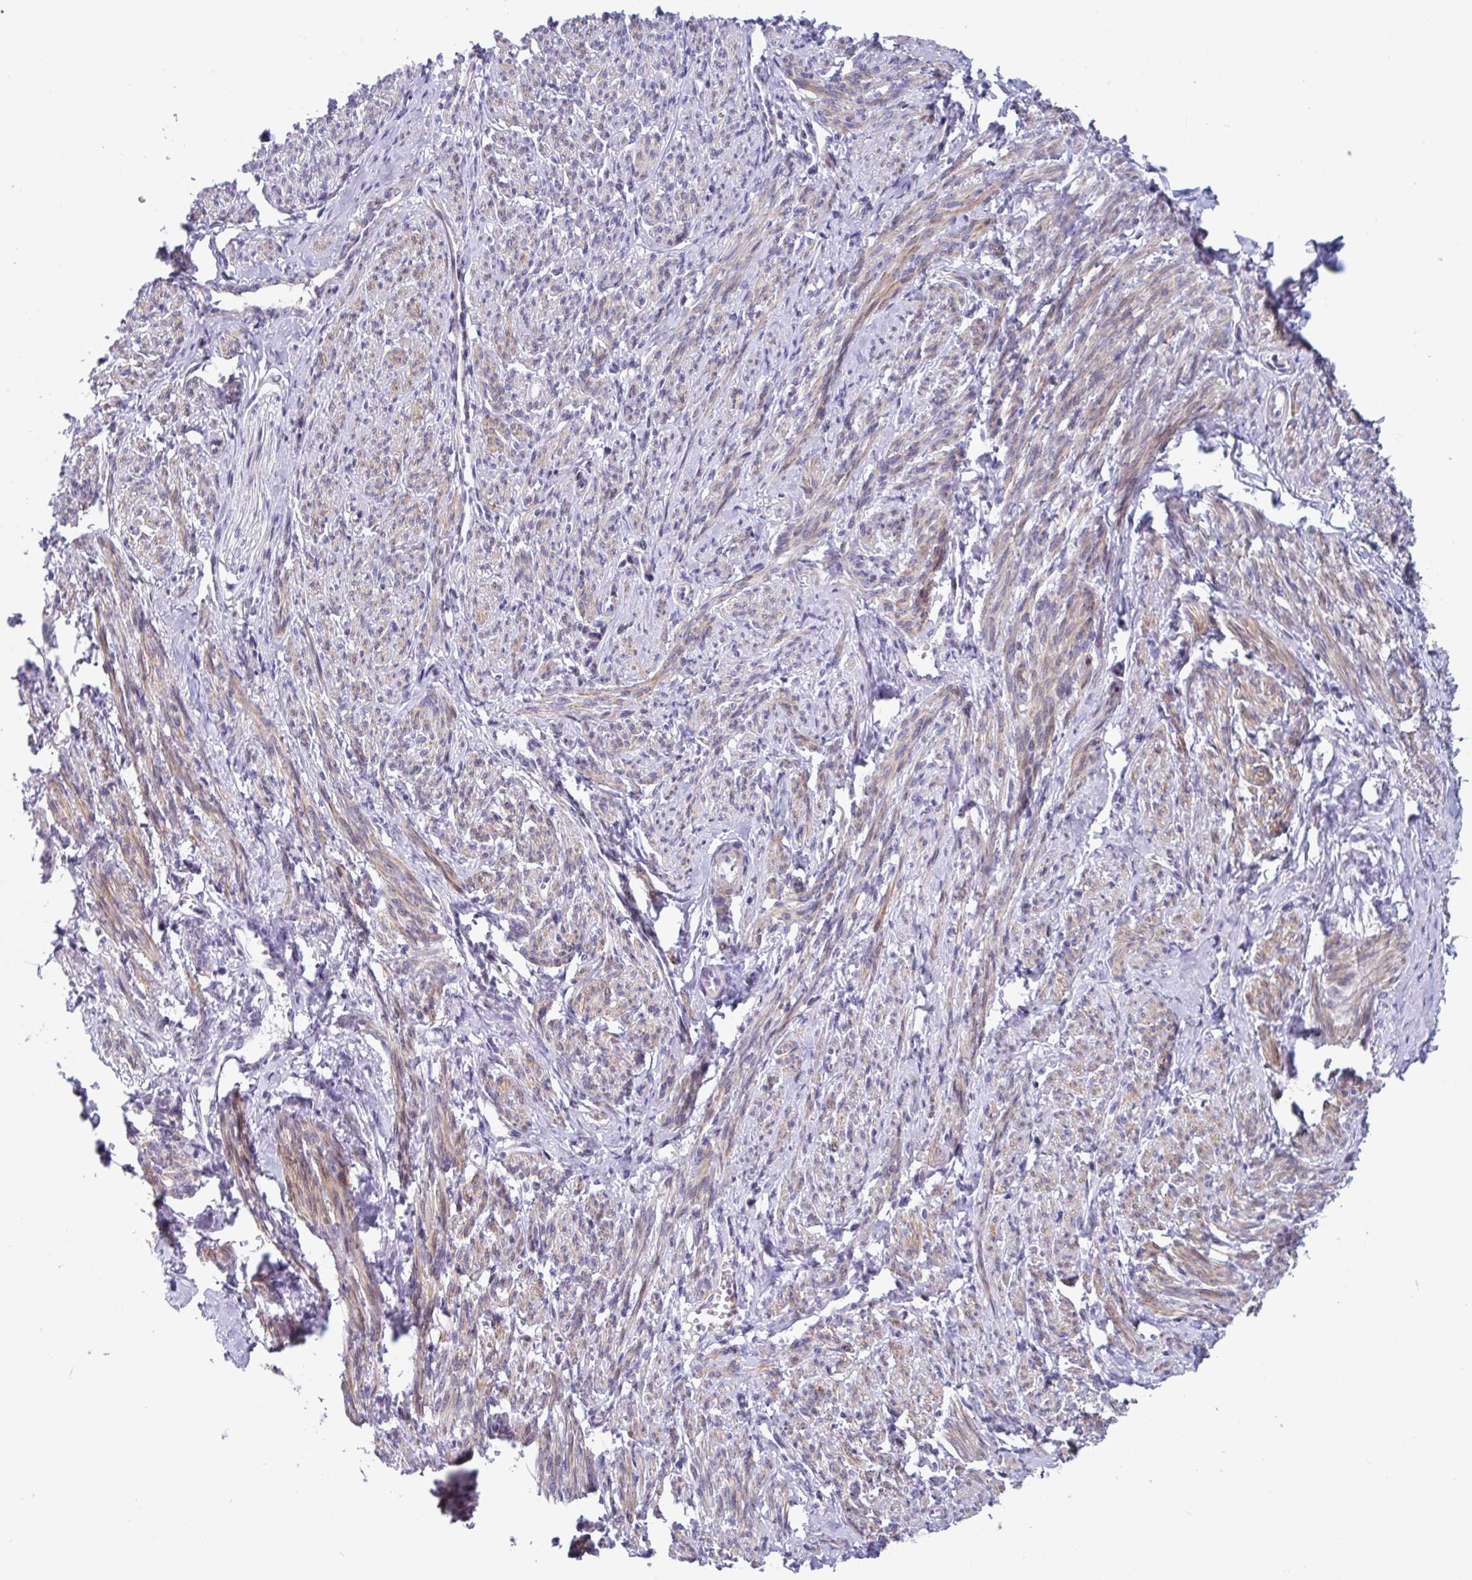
{"staining": {"intensity": "moderate", "quantity": ">75%", "location": "cytoplasmic/membranous,nuclear"}, "tissue": "smooth muscle", "cell_type": "Smooth muscle cells", "image_type": "normal", "snomed": [{"axis": "morphology", "description": "Normal tissue, NOS"}, {"axis": "topography", "description": "Smooth muscle"}], "caption": "Normal smooth muscle was stained to show a protein in brown. There is medium levels of moderate cytoplasmic/membranous,nuclear positivity in approximately >75% of smooth muscle cells. (Stains: DAB in brown, nuclei in blue, Microscopy: brightfield microscopy at high magnification).", "gene": "WDR72", "patient": {"sex": "female", "age": 65}}